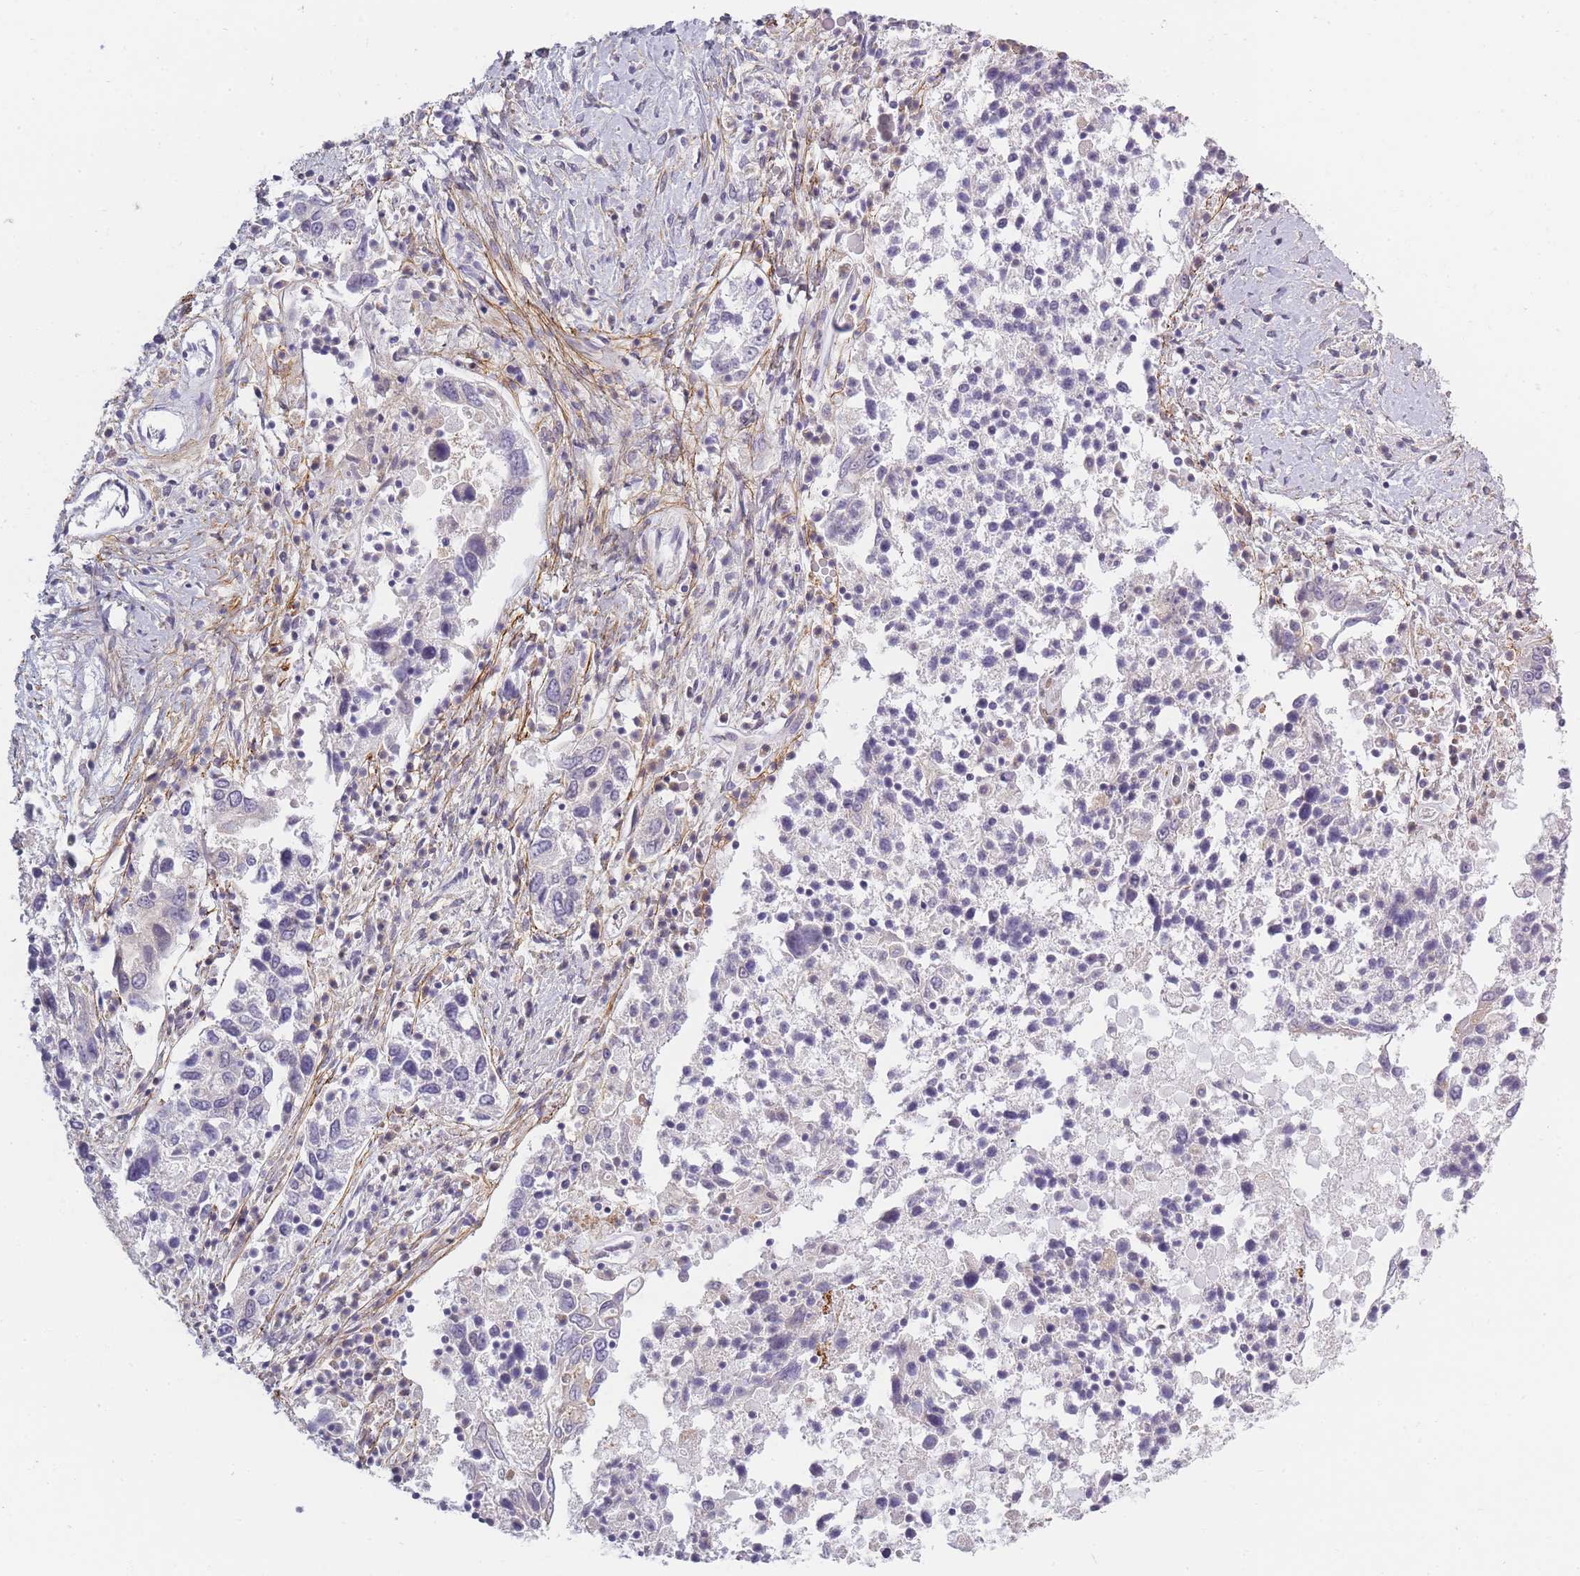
{"staining": {"intensity": "negative", "quantity": "none", "location": "none"}, "tissue": "ovarian cancer", "cell_type": "Tumor cells", "image_type": "cancer", "snomed": [{"axis": "morphology", "description": "Carcinoma, endometroid"}, {"axis": "topography", "description": "Ovary"}], "caption": "DAB immunohistochemical staining of ovarian endometroid carcinoma displays no significant expression in tumor cells. (Stains: DAB immunohistochemistry with hematoxylin counter stain, Microscopy: brightfield microscopy at high magnification).", "gene": "AP3M2", "patient": {"sex": "female", "age": 62}}